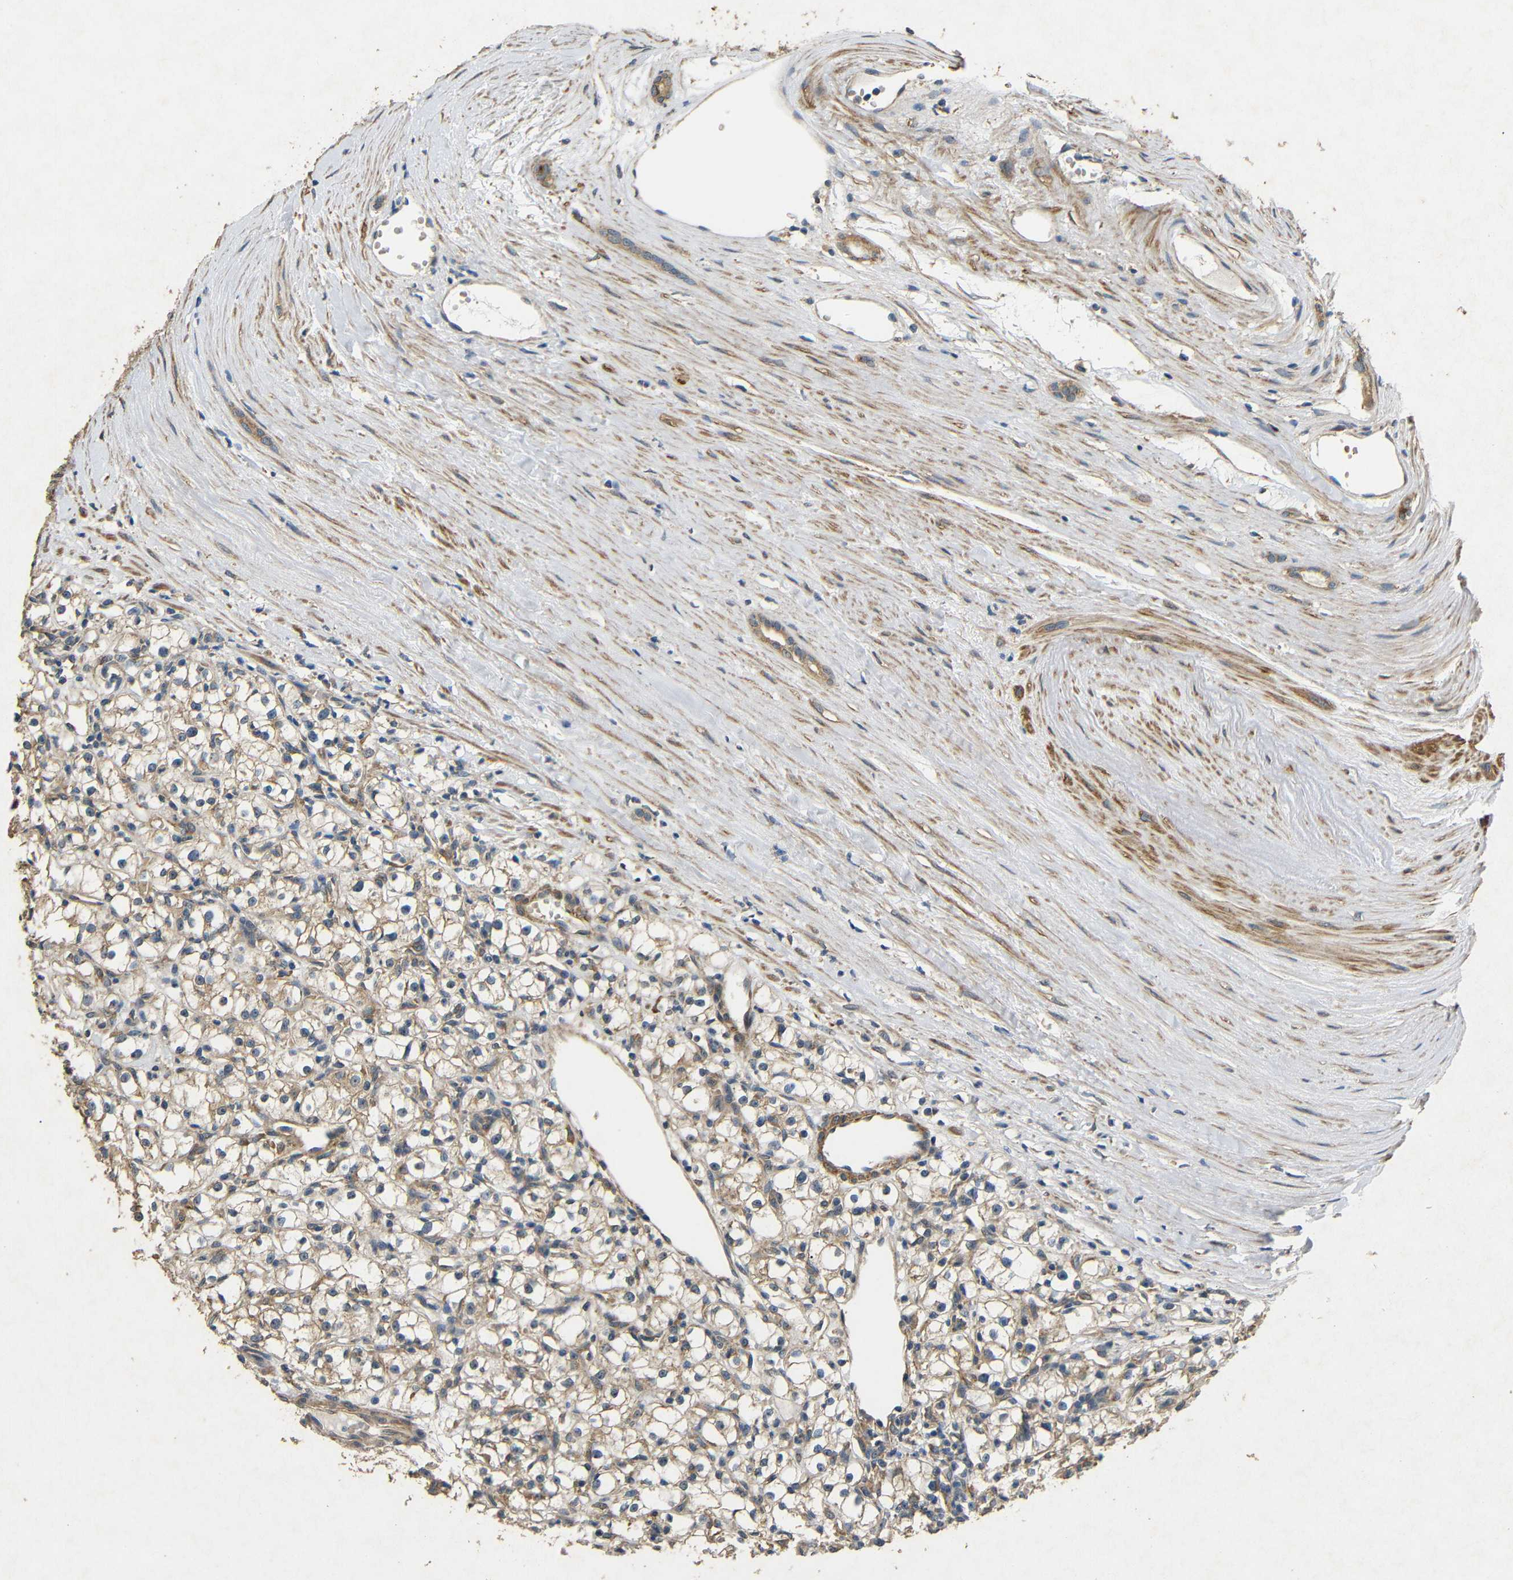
{"staining": {"intensity": "moderate", "quantity": ">75%", "location": "cytoplasmic/membranous"}, "tissue": "renal cancer", "cell_type": "Tumor cells", "image_type": "cancer", "snomed": [{"axis": "morphology", "description": "Adenocarcinoma, NOS"}, {"axis": "topography", "description": "Kidney"}], "caption": "Brown immunohistochemical staining in human renal cancer (adenocarcinoma) displays moderate cytoplasmic/membranous staining in about >75% of tumor cells. (Stains: DAB (3,3'-diaminobenzidine) in brown, nuclei in blue, Microscopy: brightfield microscopy at high magnification).", "gene": "BNIP3", "patient": {"sex": "male", "age": 56}}